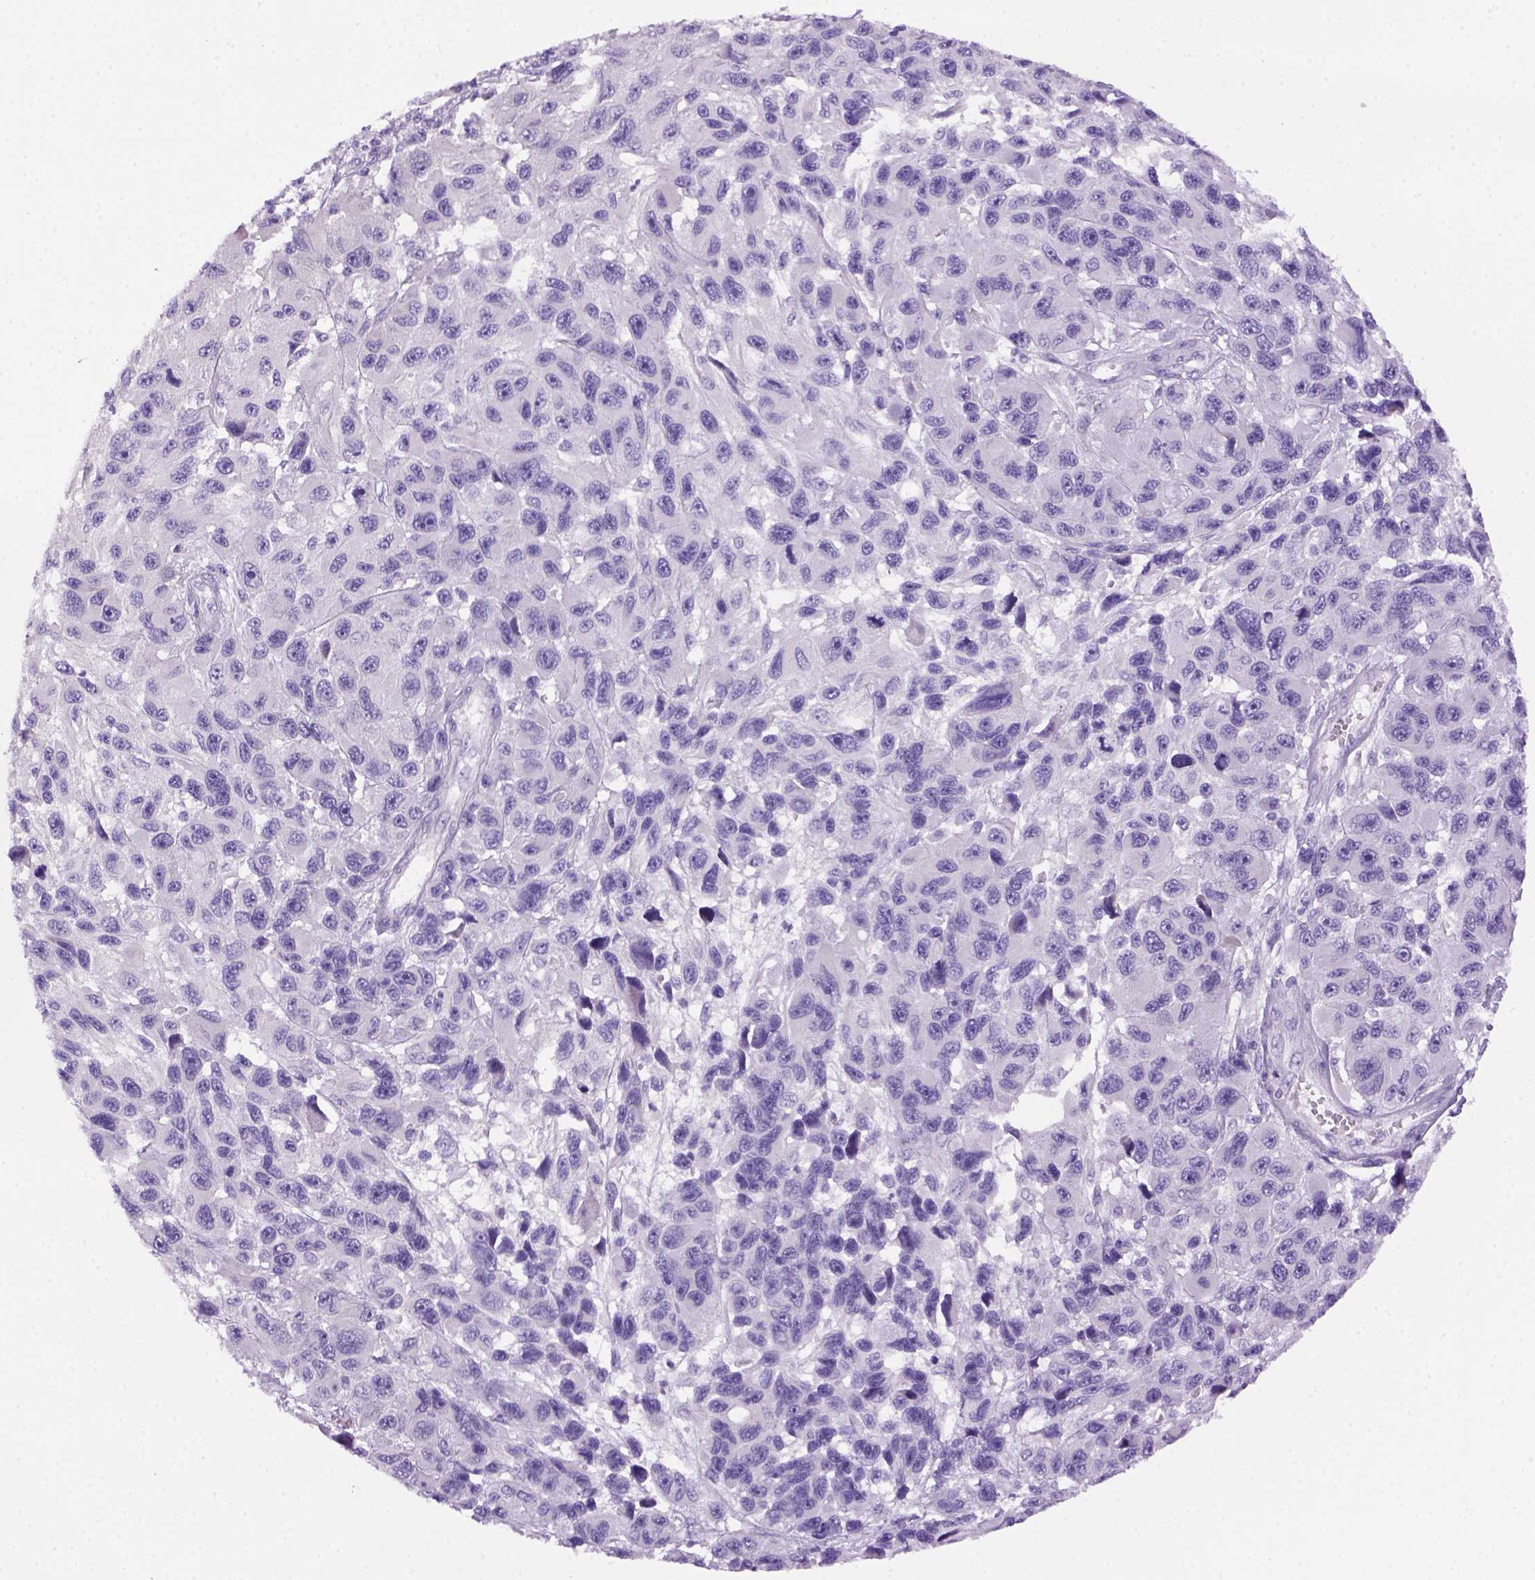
{"staining": {"intensity": "negative", "quantity": "none", "location": "none"}, "tissue": "melanoma", "cell_type": "Tumor cells", "image_type": "cancer", "snomed": [{"axis": "morphology", "description": "Malignant melanoma, NOS"}, {"axis": "topography", "description": "Skin"}], "caption": "Immunohistochemistry of human melanoma exhibits no staining in tumor cells.", "gene": "DNAH11", "patient": {"sex": "male", "age": 53}}